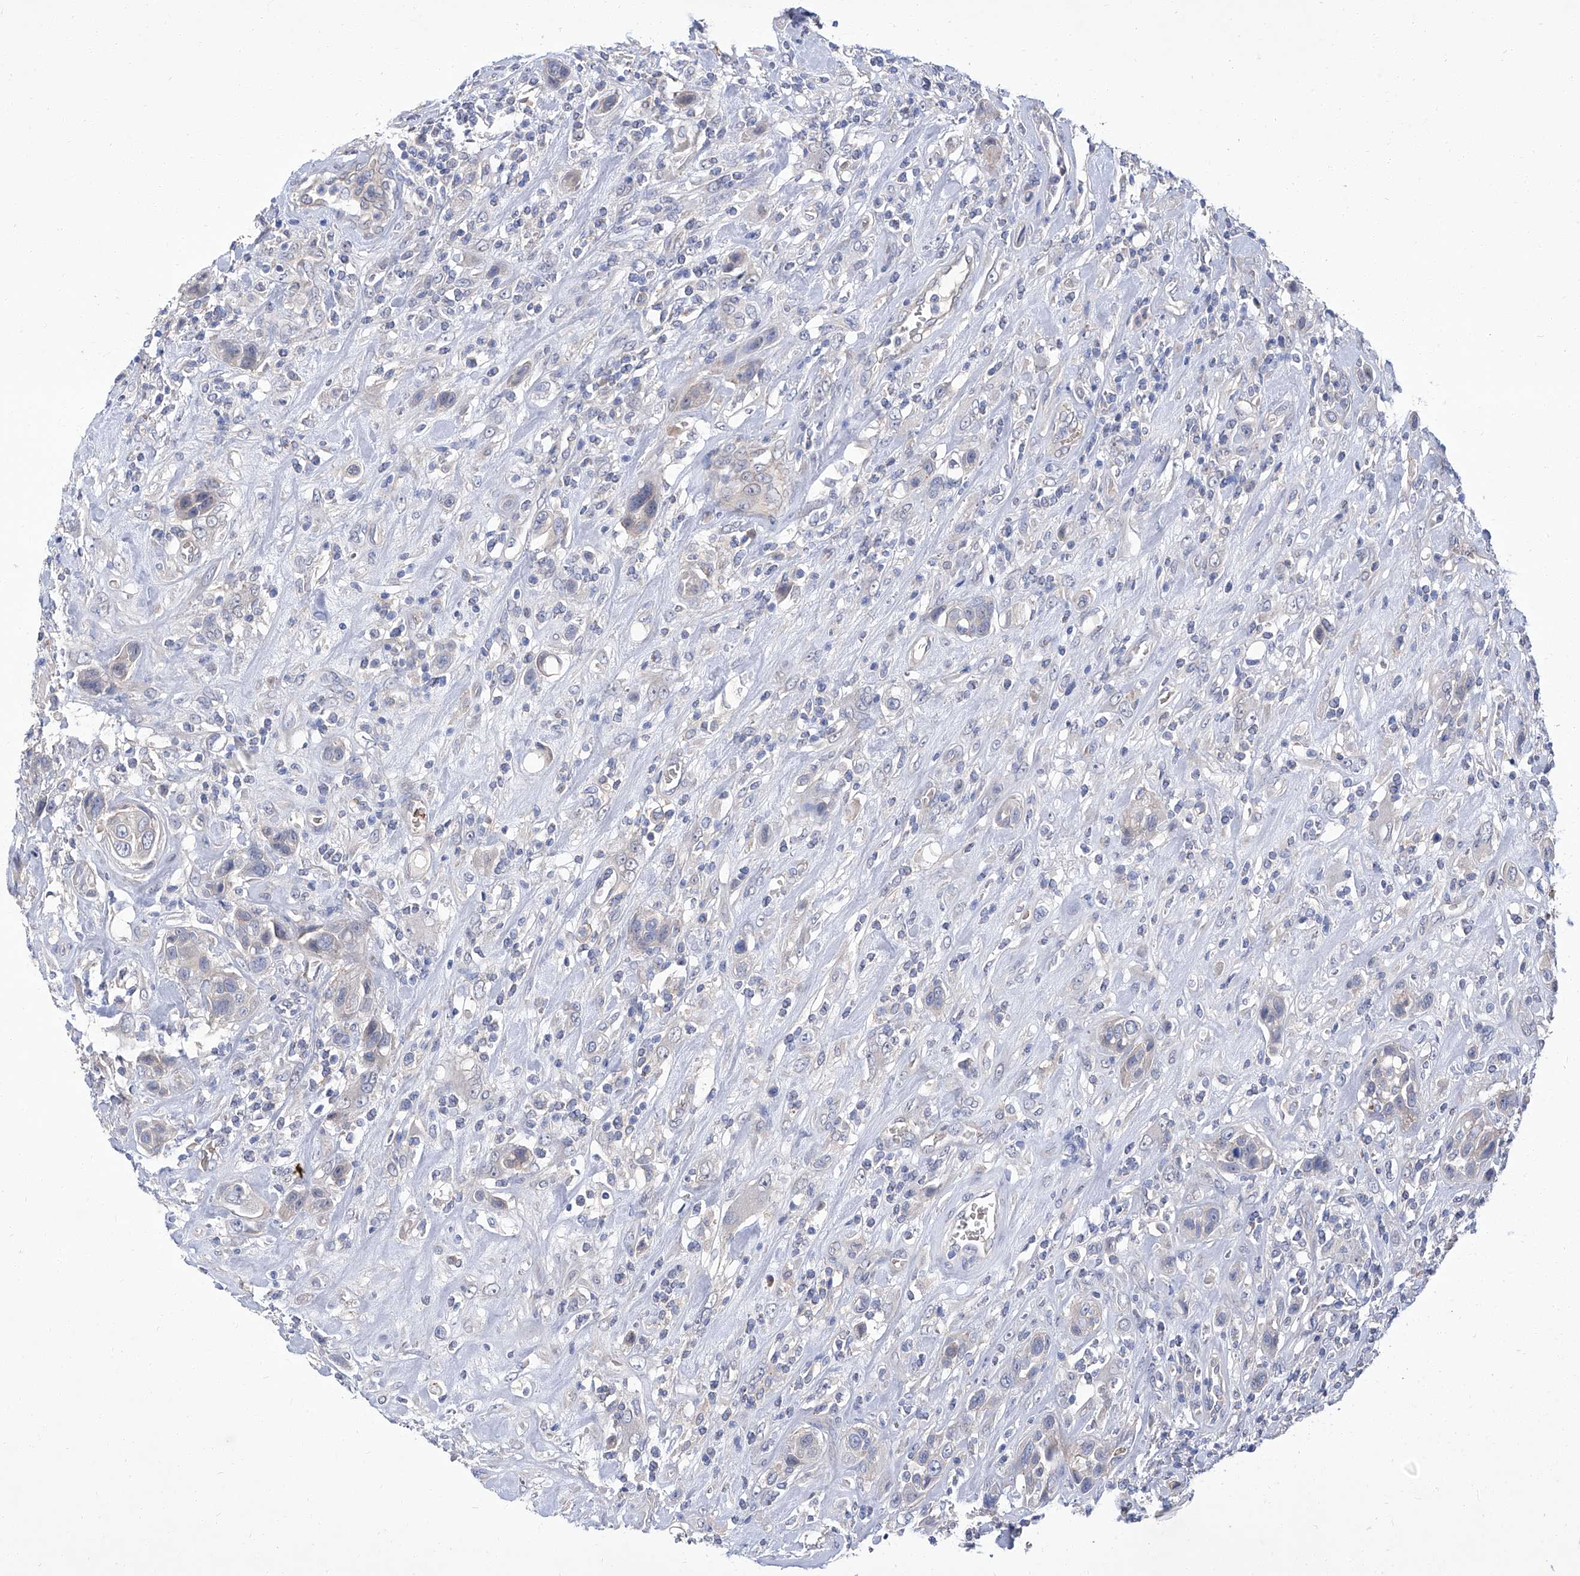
{"staining": {"intensity": "negative", "quantity": "none", "location": "none"}, "tissue": "urothelial cancer", "cell_type": "Tumor cells", "image_type": "cancer", "snomed": [{"axis": "morphology", "description": "Urothelial carcinoma, High grade"}, {"axis": "topography", "description": "Urinary bladder"}], "caption": "This is a image of IHC staining of urothelial cancer, which shows no expression in tumor cells. The staining is performed using DAB (3,3'-diaminobenzidine) brown chromogen with nuclei counter-stained in using hematoxylin.", "gene": "PARD3", "patient": {"sex": "male", "age": 50}}